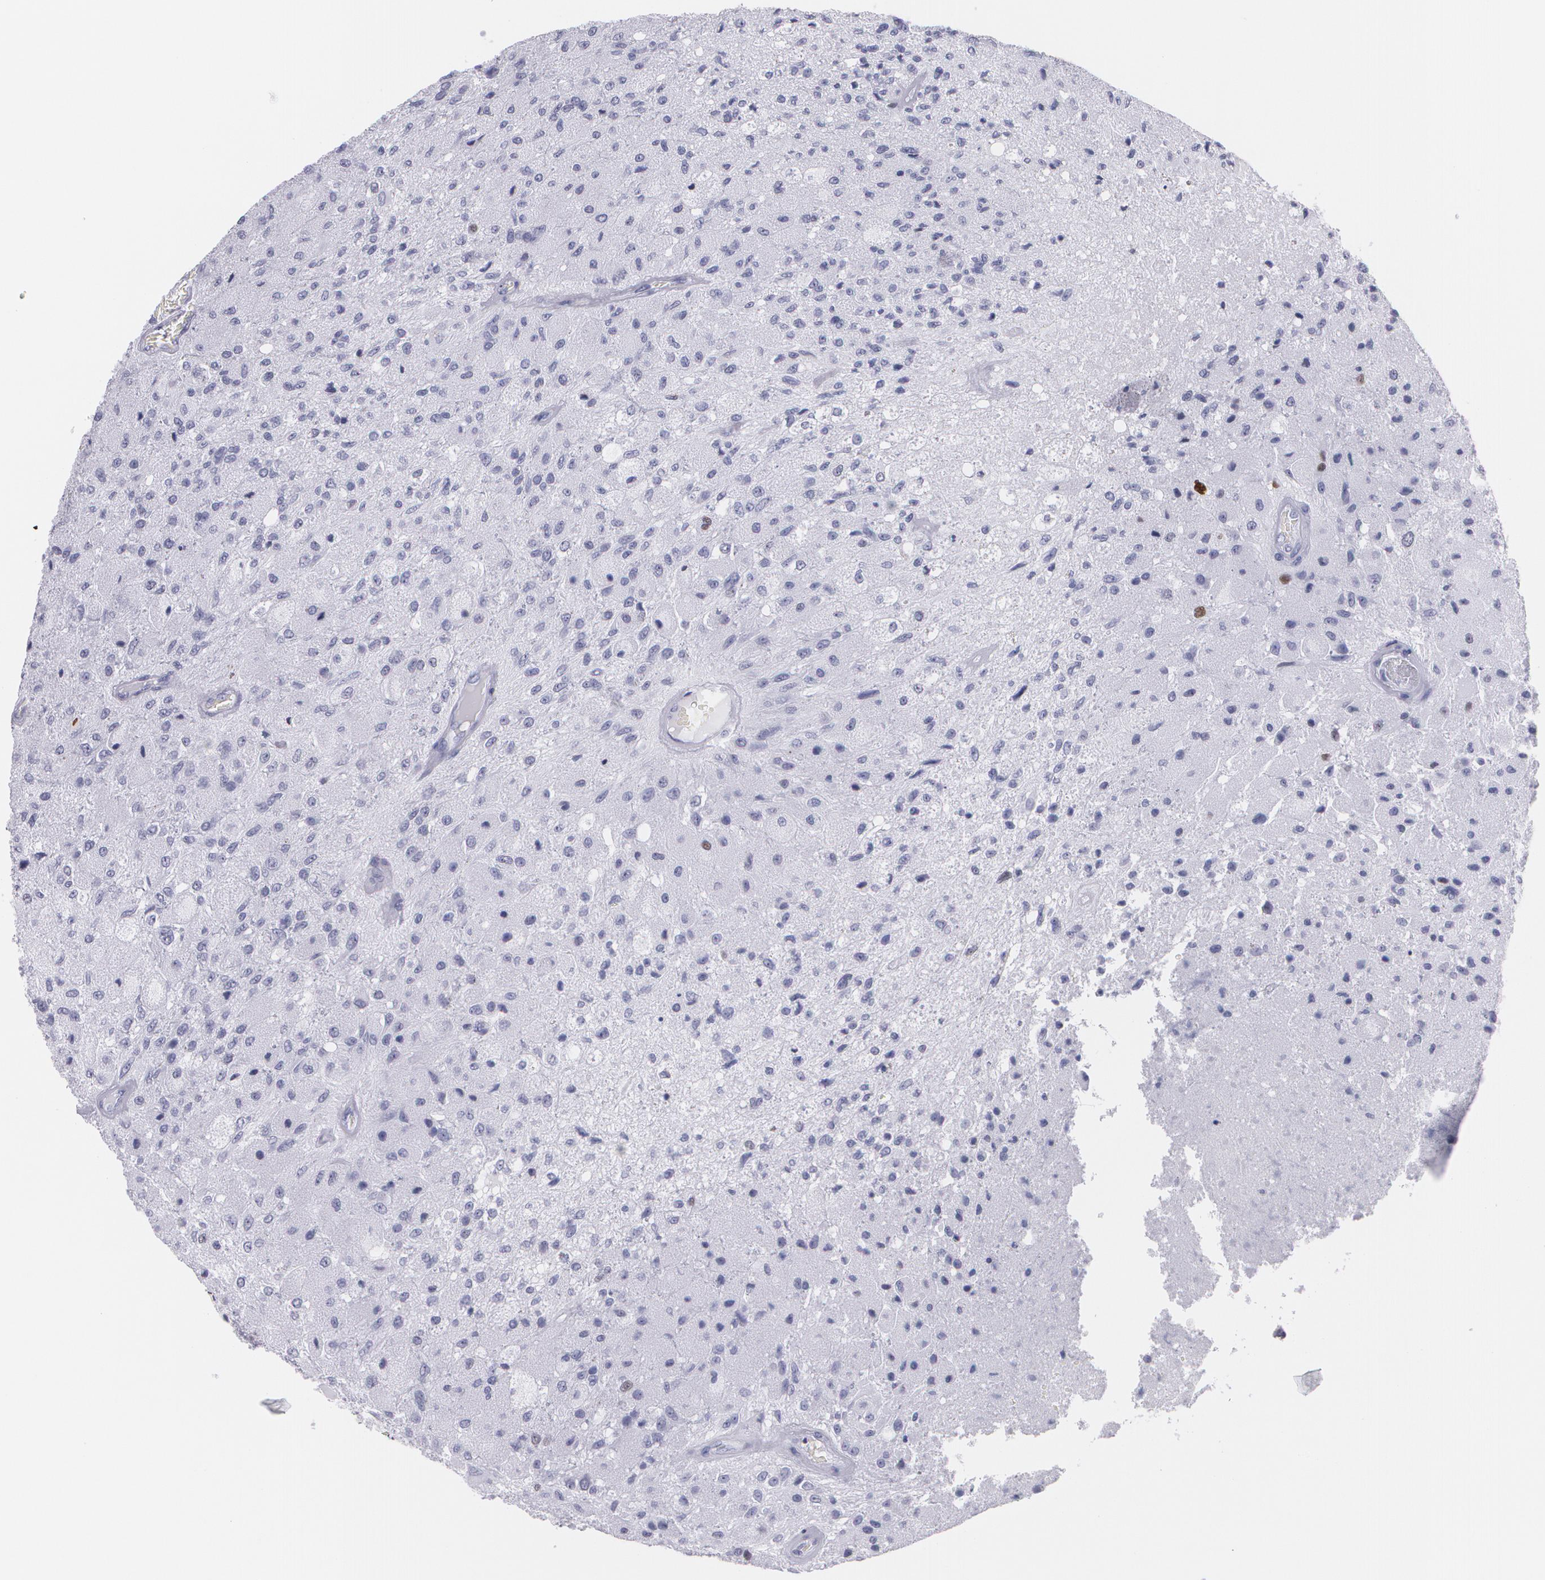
{"staining": {"intensity": "negative", "quantity": "none", "location": "none"}, "tissue": "glioma", "cell_type": "Tumor cells", "image_type": "cancer", "snomed": [{"axis": "morphology", "description": "Normal tissue, NOS"}, {"axis": "morphology", "description": "Glioma, malignant, High grade"}, {"axis": "topography", "description": "Cerebral cortex"}], "caption": "Human glioma stained for a protein using immunohistochemistry (IHC) shows no staining in tumor cells.", "gene": "TP53", "patient": {"sex": "male", "age": 77}}